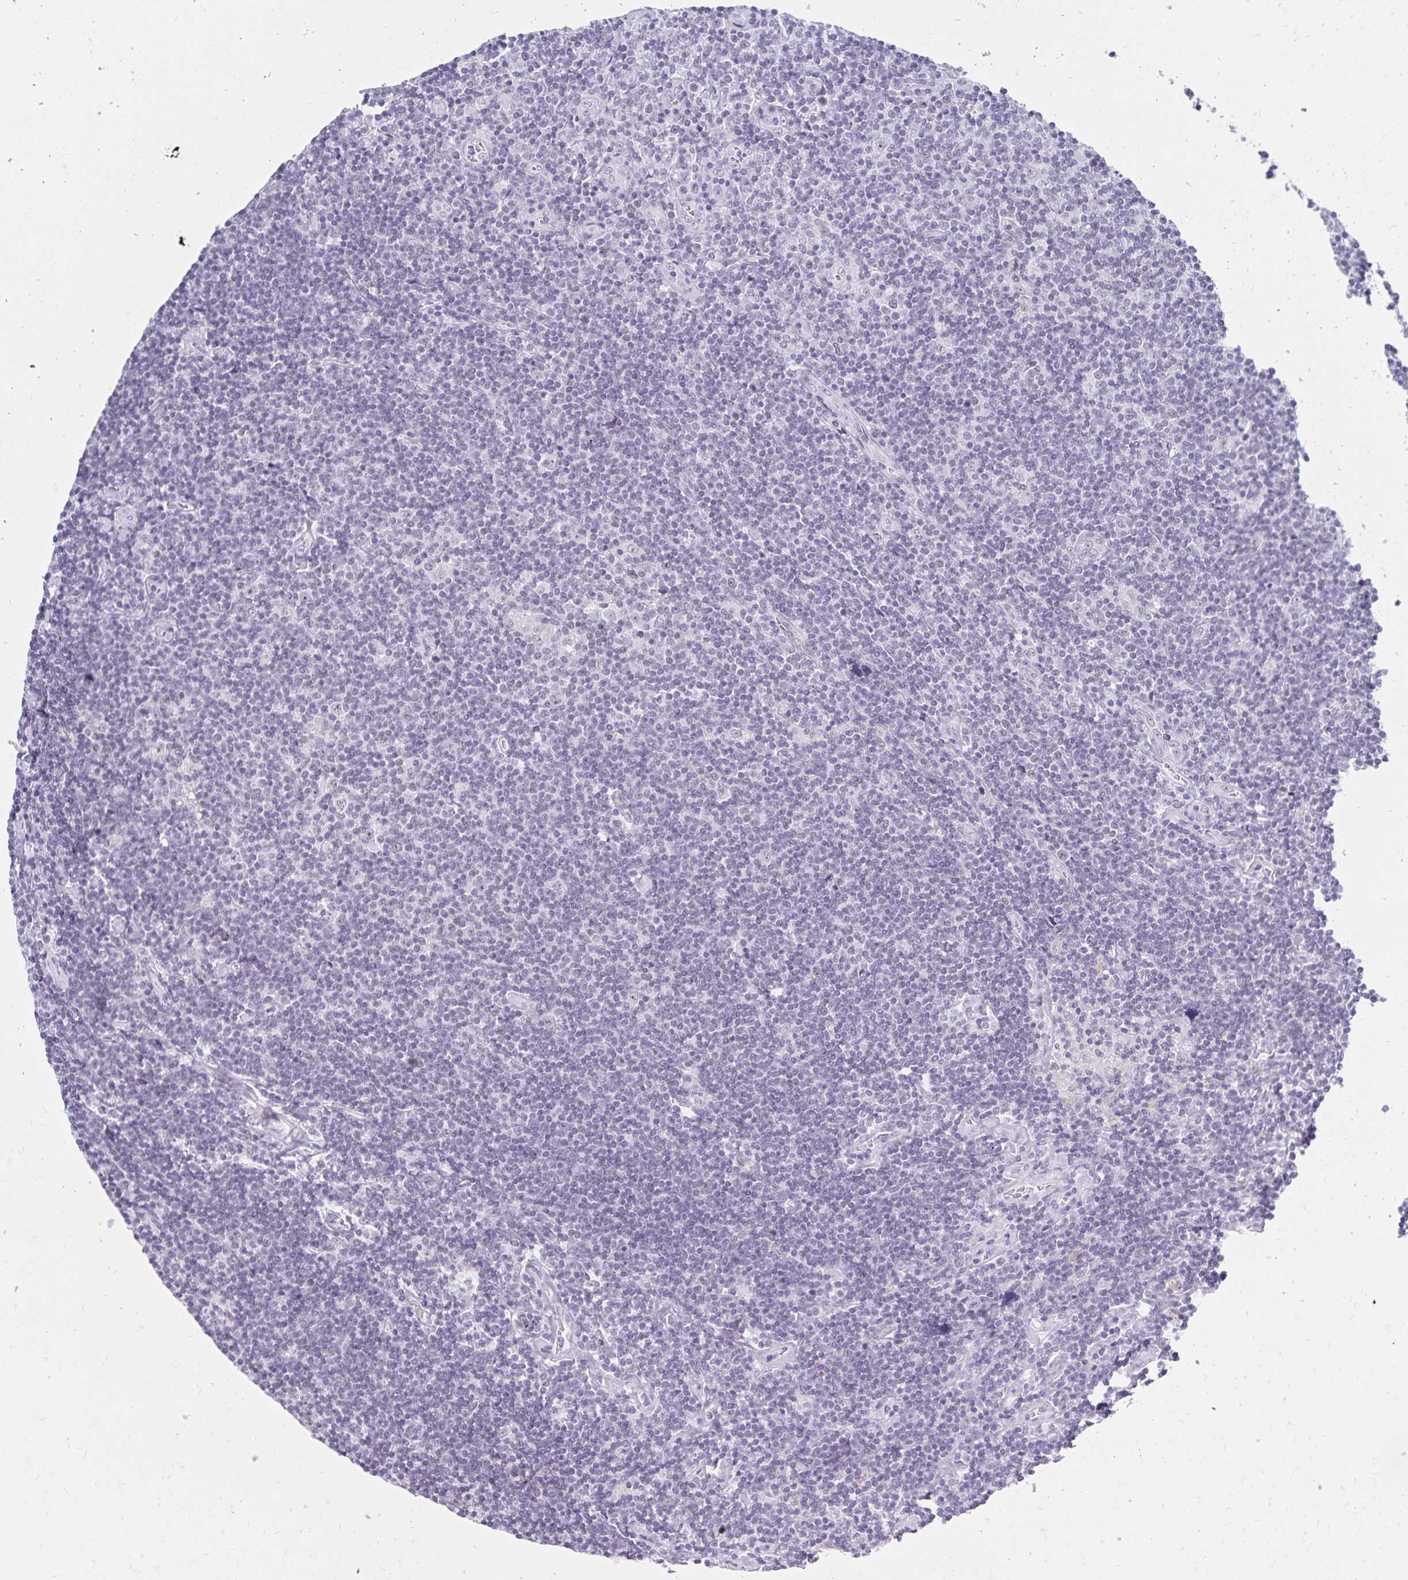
{"staining": {"intensity": "negative", "quantity": "none", "location": "none"}, "tissue": "lymphoma", "cell_type": "Tumor cells", "image_type": "cancer", "snomed": [{"axis": "morphology", "description": "Hodgkin's disease, NOS"}, {"axis": "topography", "description": "Lymph node"}], "caption": "Human Hodgkin's disease stained for a protein using IHC demonstrates no staining in tumor cells.", "gene": "C20orf85", "patient": {"sex": "male", "age": 40}}